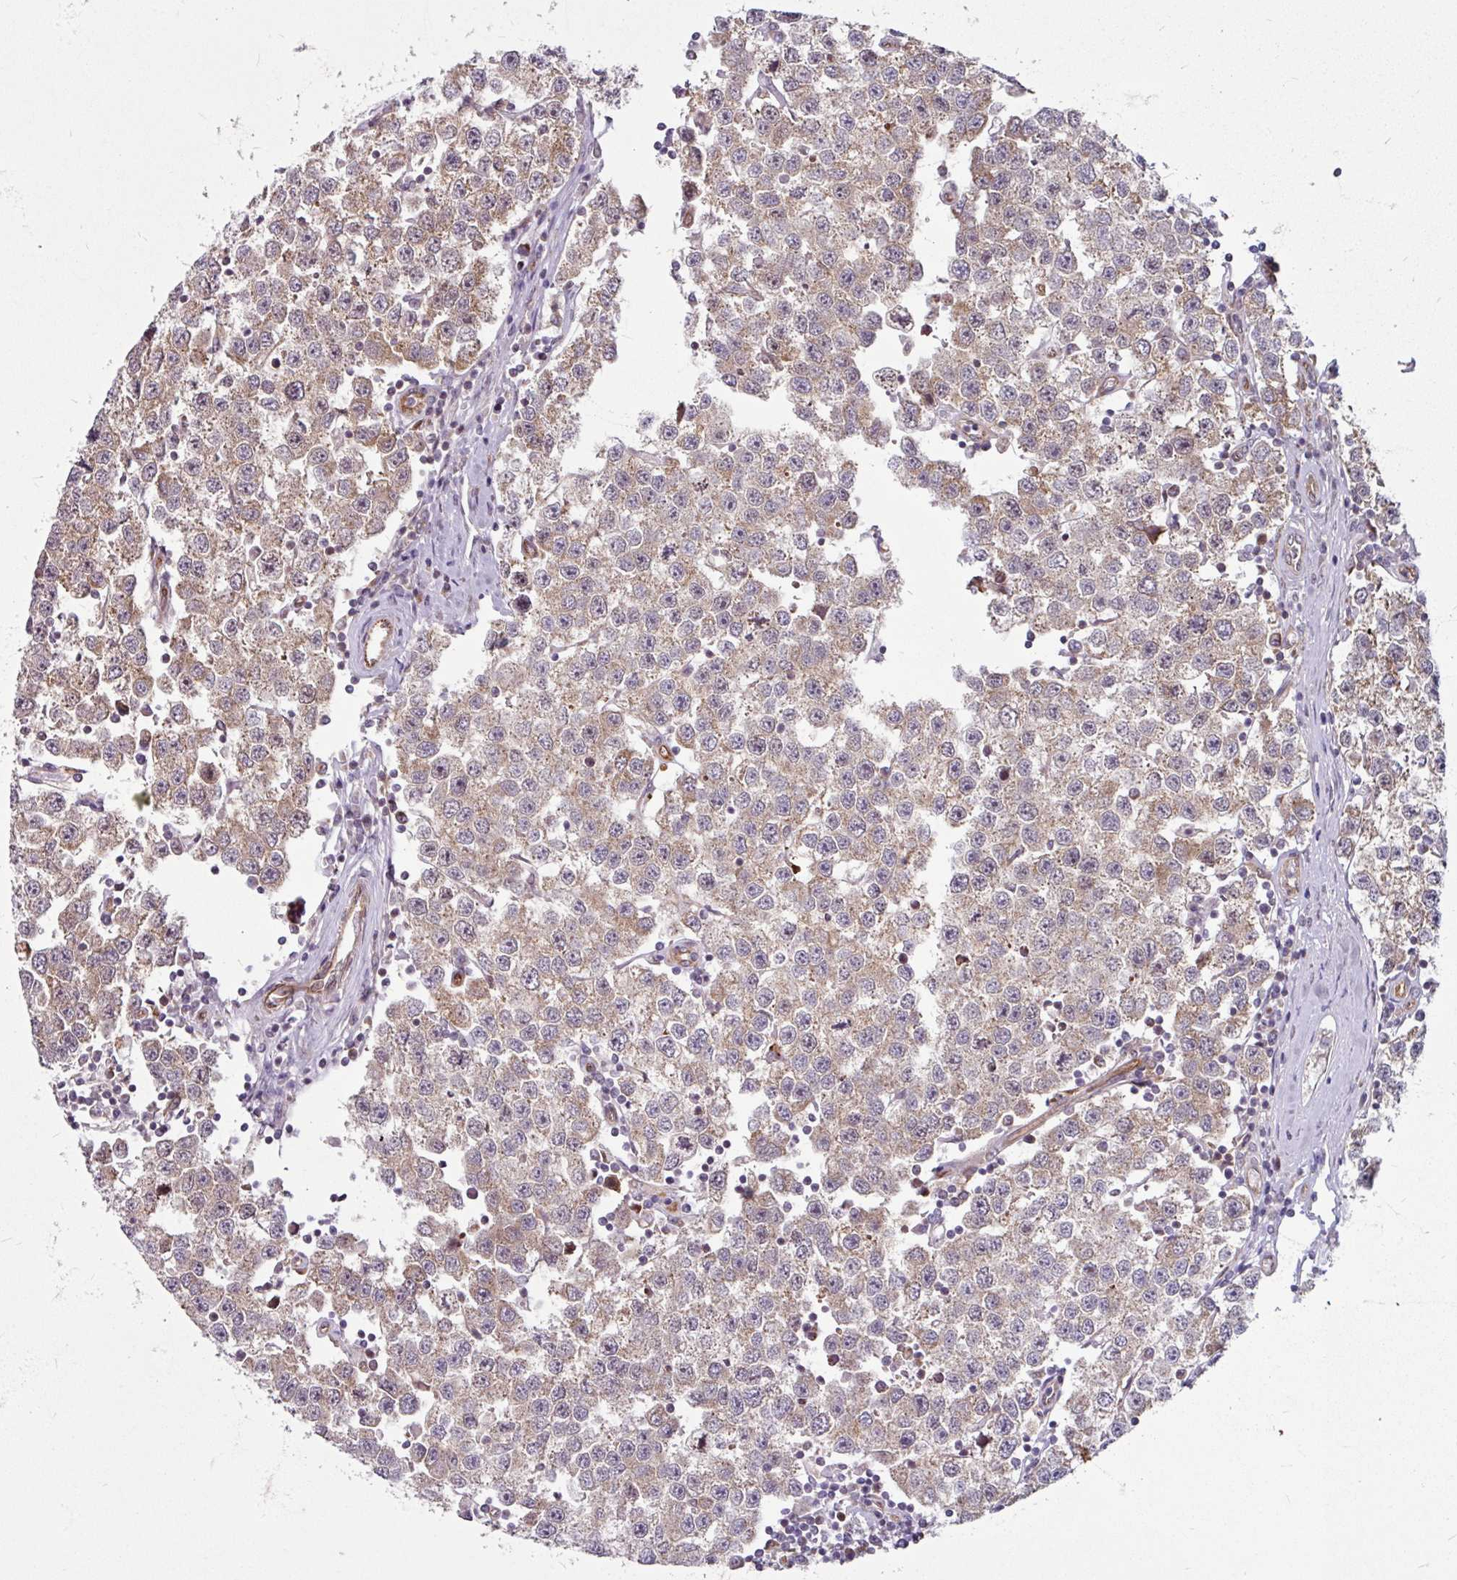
{"staining": {"intensity": "weak", "quantity": ">75%", "location": "cytoplasmic/membranous"}, "tissue": "testis cancer", "cell_type": "Tumor cells", "image_type": "cancer", "snomed": [{"axis": "morphology", "description": "Seminoma, NOS"}, {"axis": "topography", "description": "Testis"}], "caption": "Protein expression analysis of human testis seminoma reveals weak cytoplasmic/membranous staining in approximately >75% of tumor cells.", "gene": "DAAM2", "patient": {"sex": "male", "age": 34}}